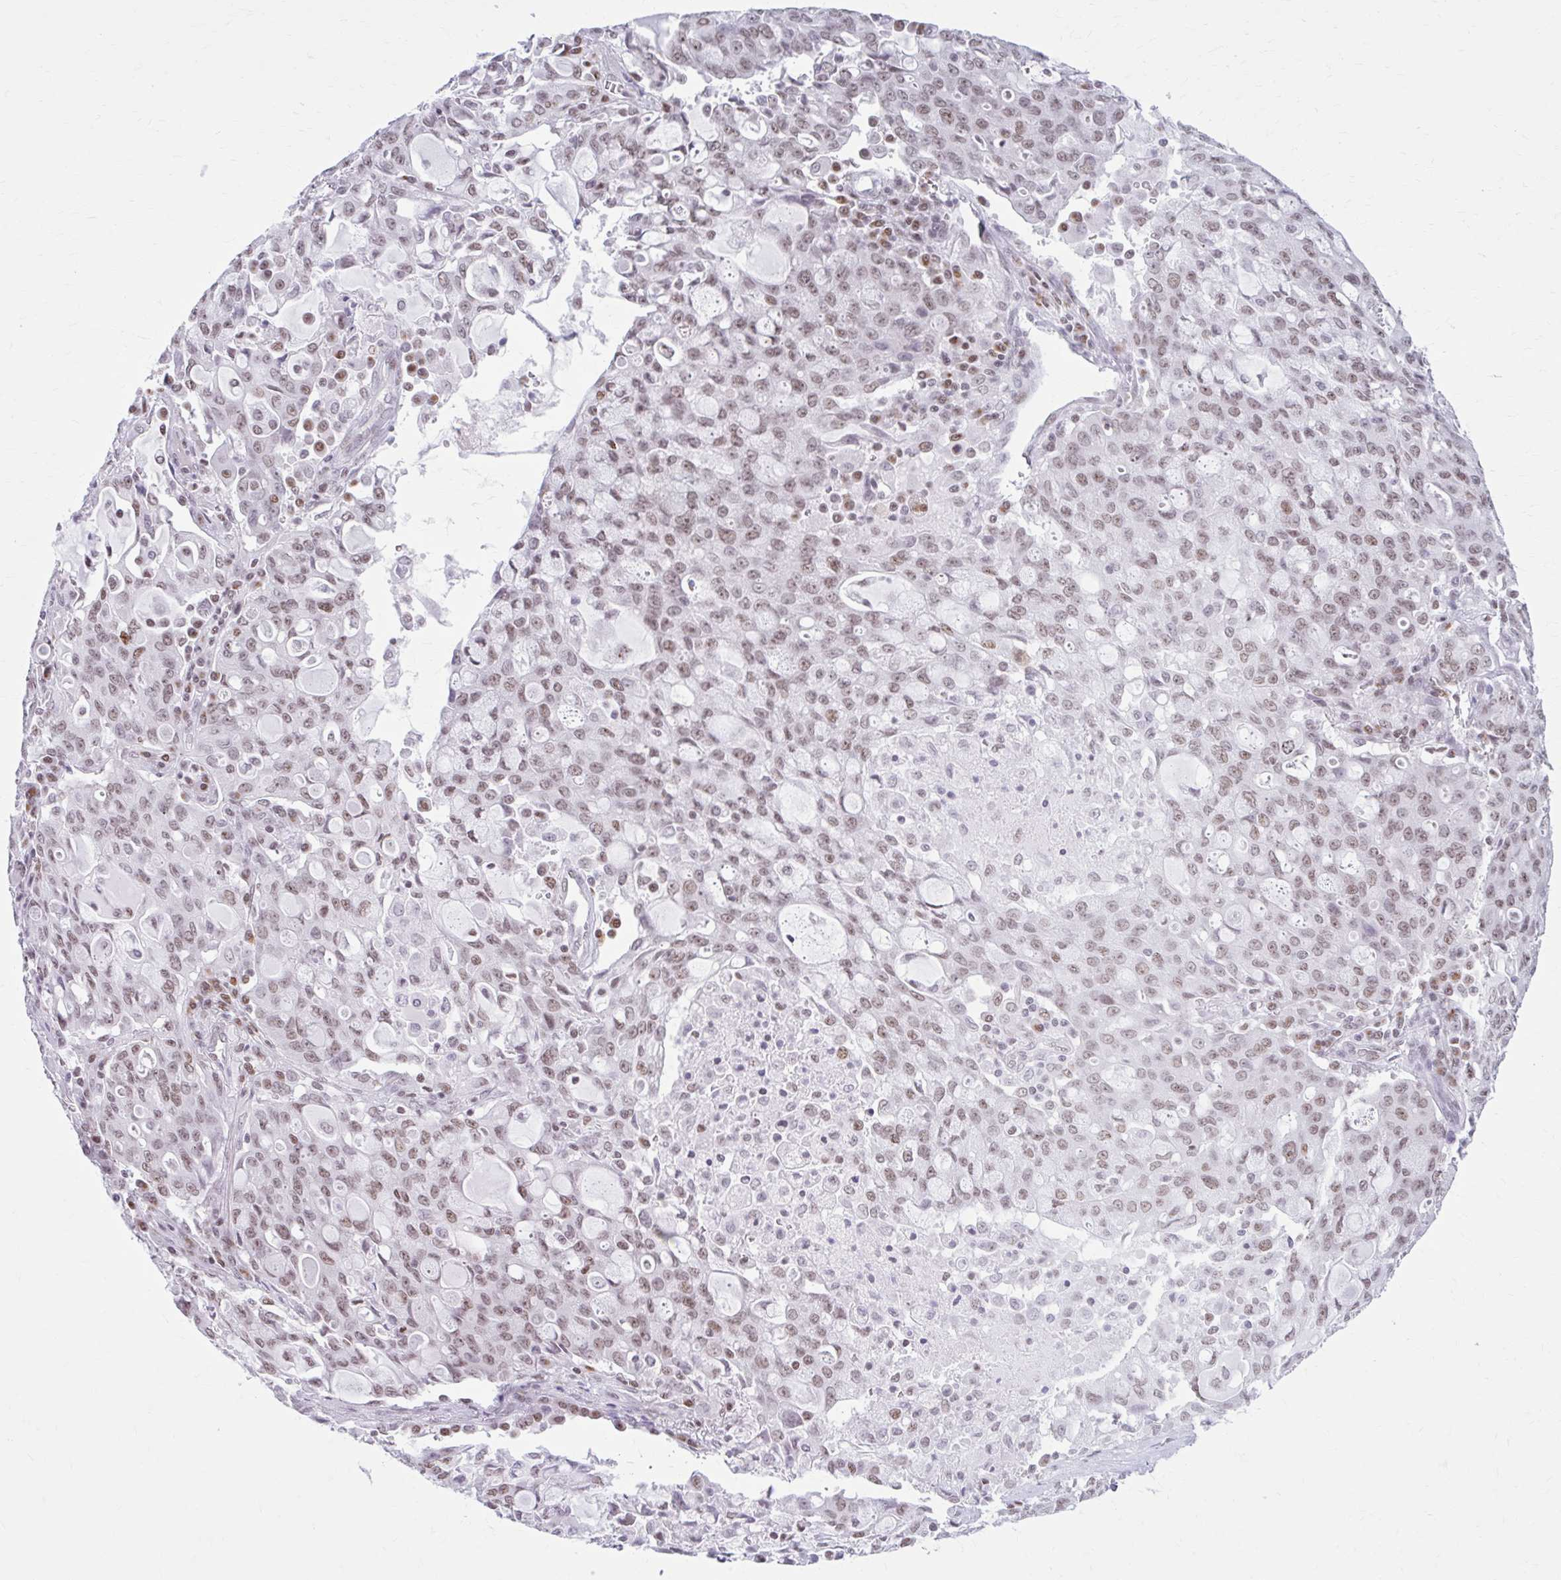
{"staining": {"intensity": "moderate", "quantity": ">75%", "location": "nuclear"}, "tissue": "lung cancer", "cell_type": "Tumor cells", "image_type": "cancer", "snomed": [{"axis": "morphology", "description": "Adenocarcinoma, NOS"}, {"axis": "topography", "description": "Lung"}], "caption": "Lung adenocarcinoma was stained to show a protein in brown. There is medium levels of moderate nuclear staining in about >75% of tumor cells.", "gene": "PABIR1", "patient": {"sex": "female", "age": 44}}